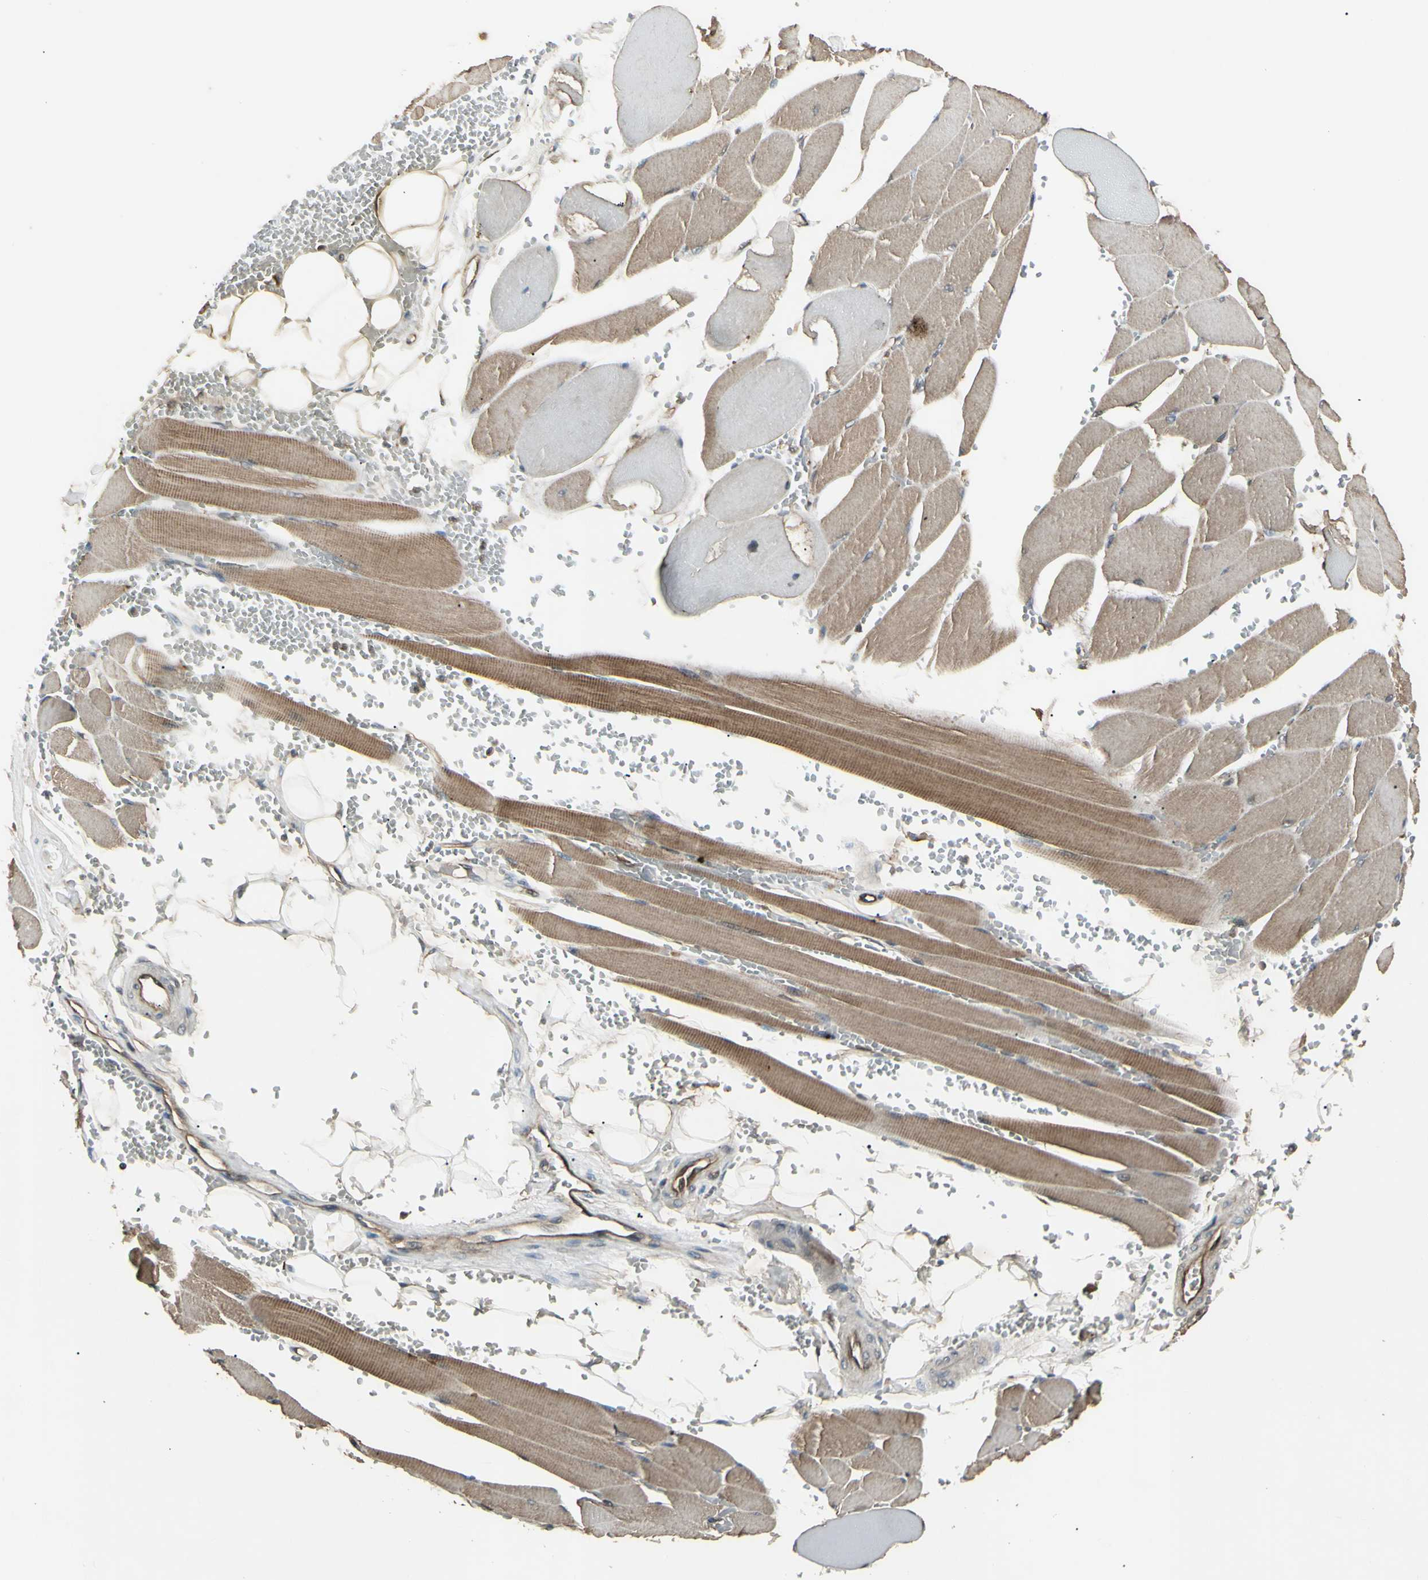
{"staining": {"intensity": "moderate", "quantity": ">75%", "location": "cytoplasmic/membranous"}, "tissue": "skeletal muscle", "cell_type": "Myocytes", "image_type": "normal", "snomed": [{"axis": "morphology", "description": "Normal tissue, NOS"}, {"axis": "topography", "description": "Skeletal muscle"}, {"axis": "topography", "description": "Oral tissue"}, {"axis": "topography", "description": "Peripheral nerve tissue"}], "caption": "IHC image of unremarkable skeletal muscle: skeletal muscle stained using immunohistochemistry (IHC) displays medium levels of moderate protein expression localized specifically in the cytoplasmic/membranous of myocytes, appearing as a cytoplasmic/membranous brown color.", "gene": "JAG1", "patient": {"sex": "female", "age": 84}}